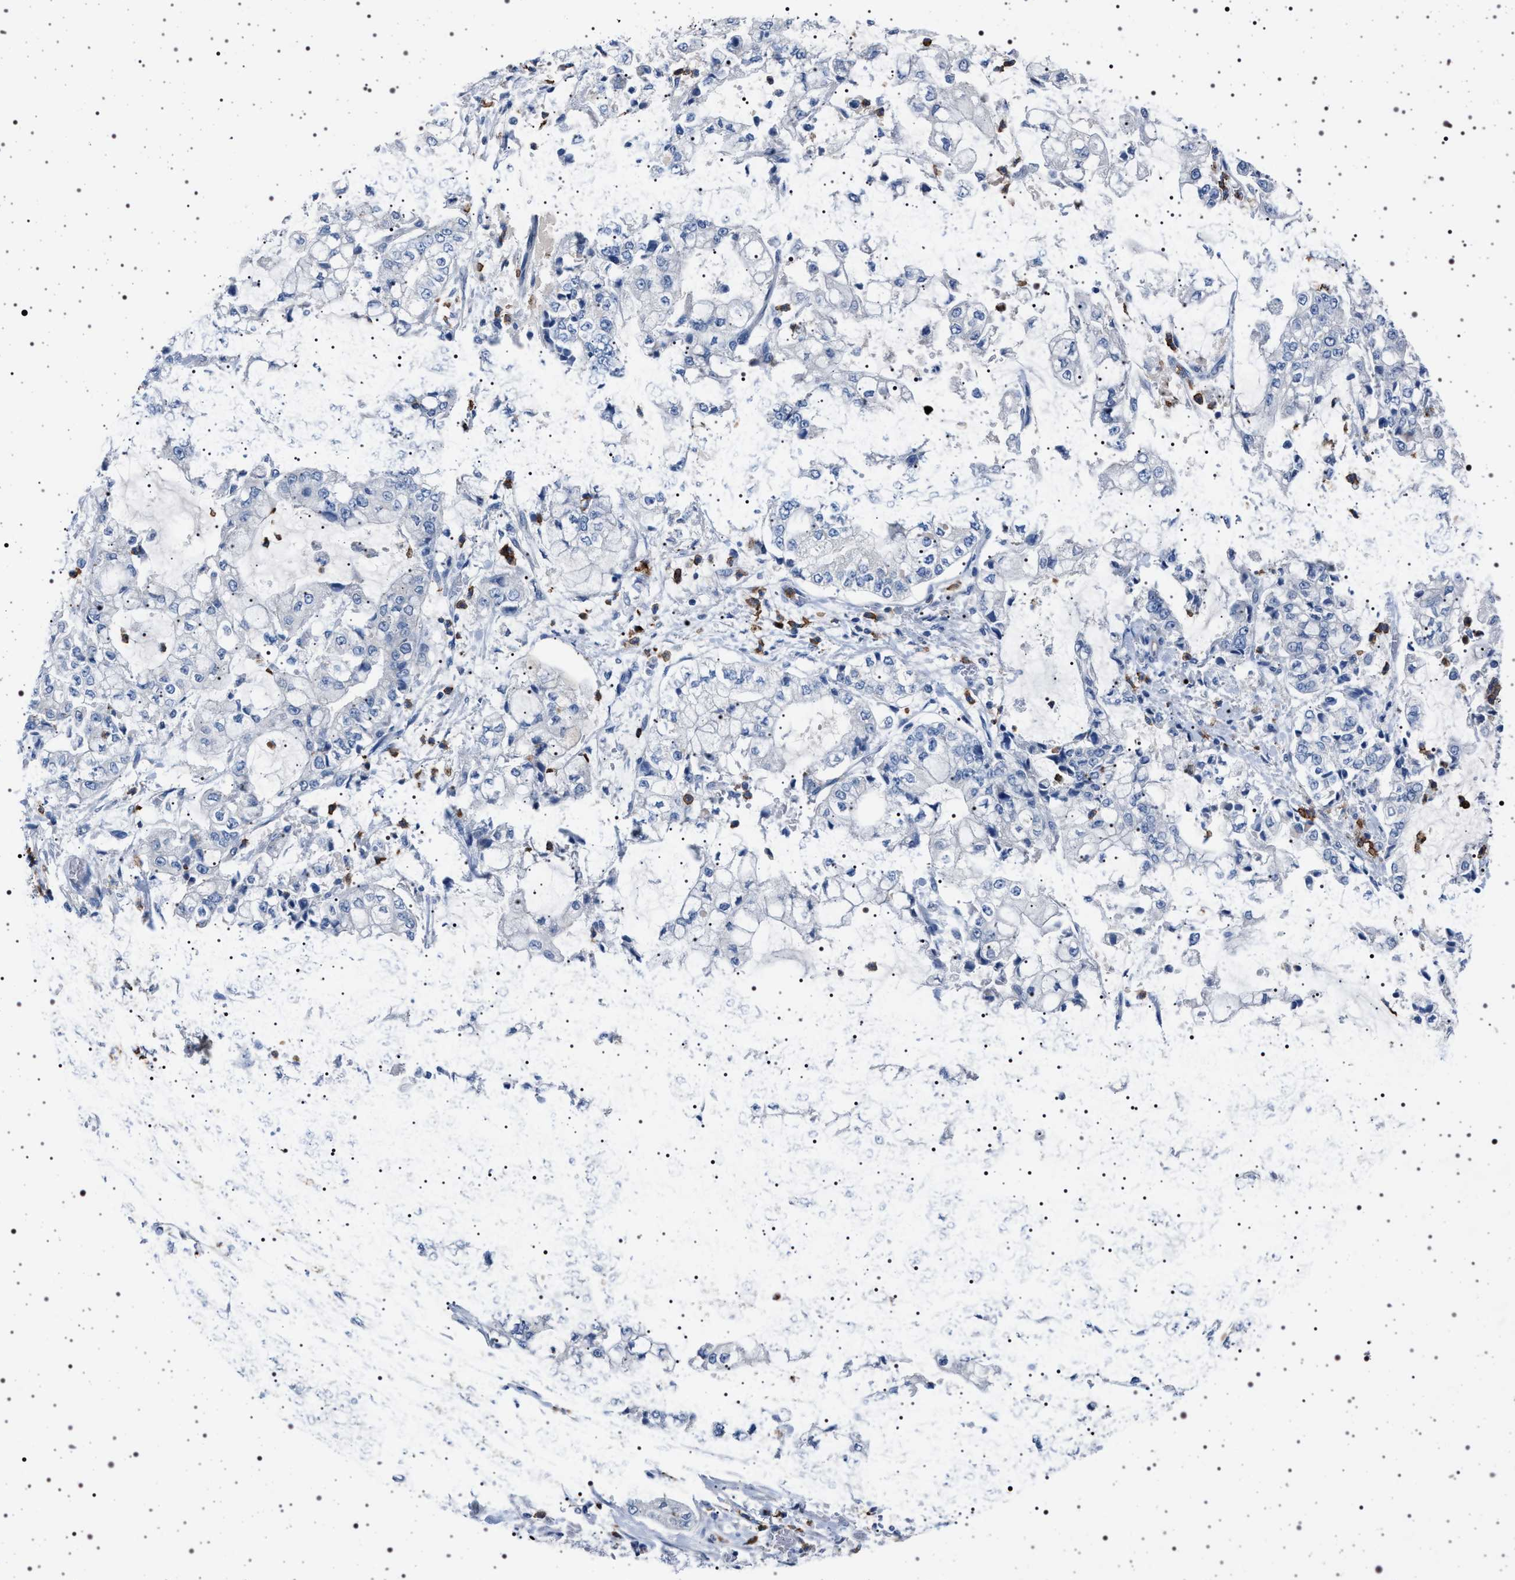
{"staining": {"intensity": "negative", "quantity": "none", "location": "none"}, "tissue": "stomach cancer", "cell_type": "Tumor cells", "image_type": "cancer", "snomed": [{"axis": "morphology", "description": "Adenocarcinoma, NOS"}, {"axis": "topography", "description": "Stomach"}], "caption": "High magnification brightfield microscopy of stomach adenocarcinoma stained with DAB (3,3'-diaminobenzidine) (brown) and counterstained with hematoxylin (blue): tumor cells show no significant expression. The staining was performed using DAB to visualize the protein expression in brown, while the nuclei were stained in blue with hematoxylin (Magnification: 20x).", "gene": "NAT9", "patient": {"sex": "male", "age": 76}}